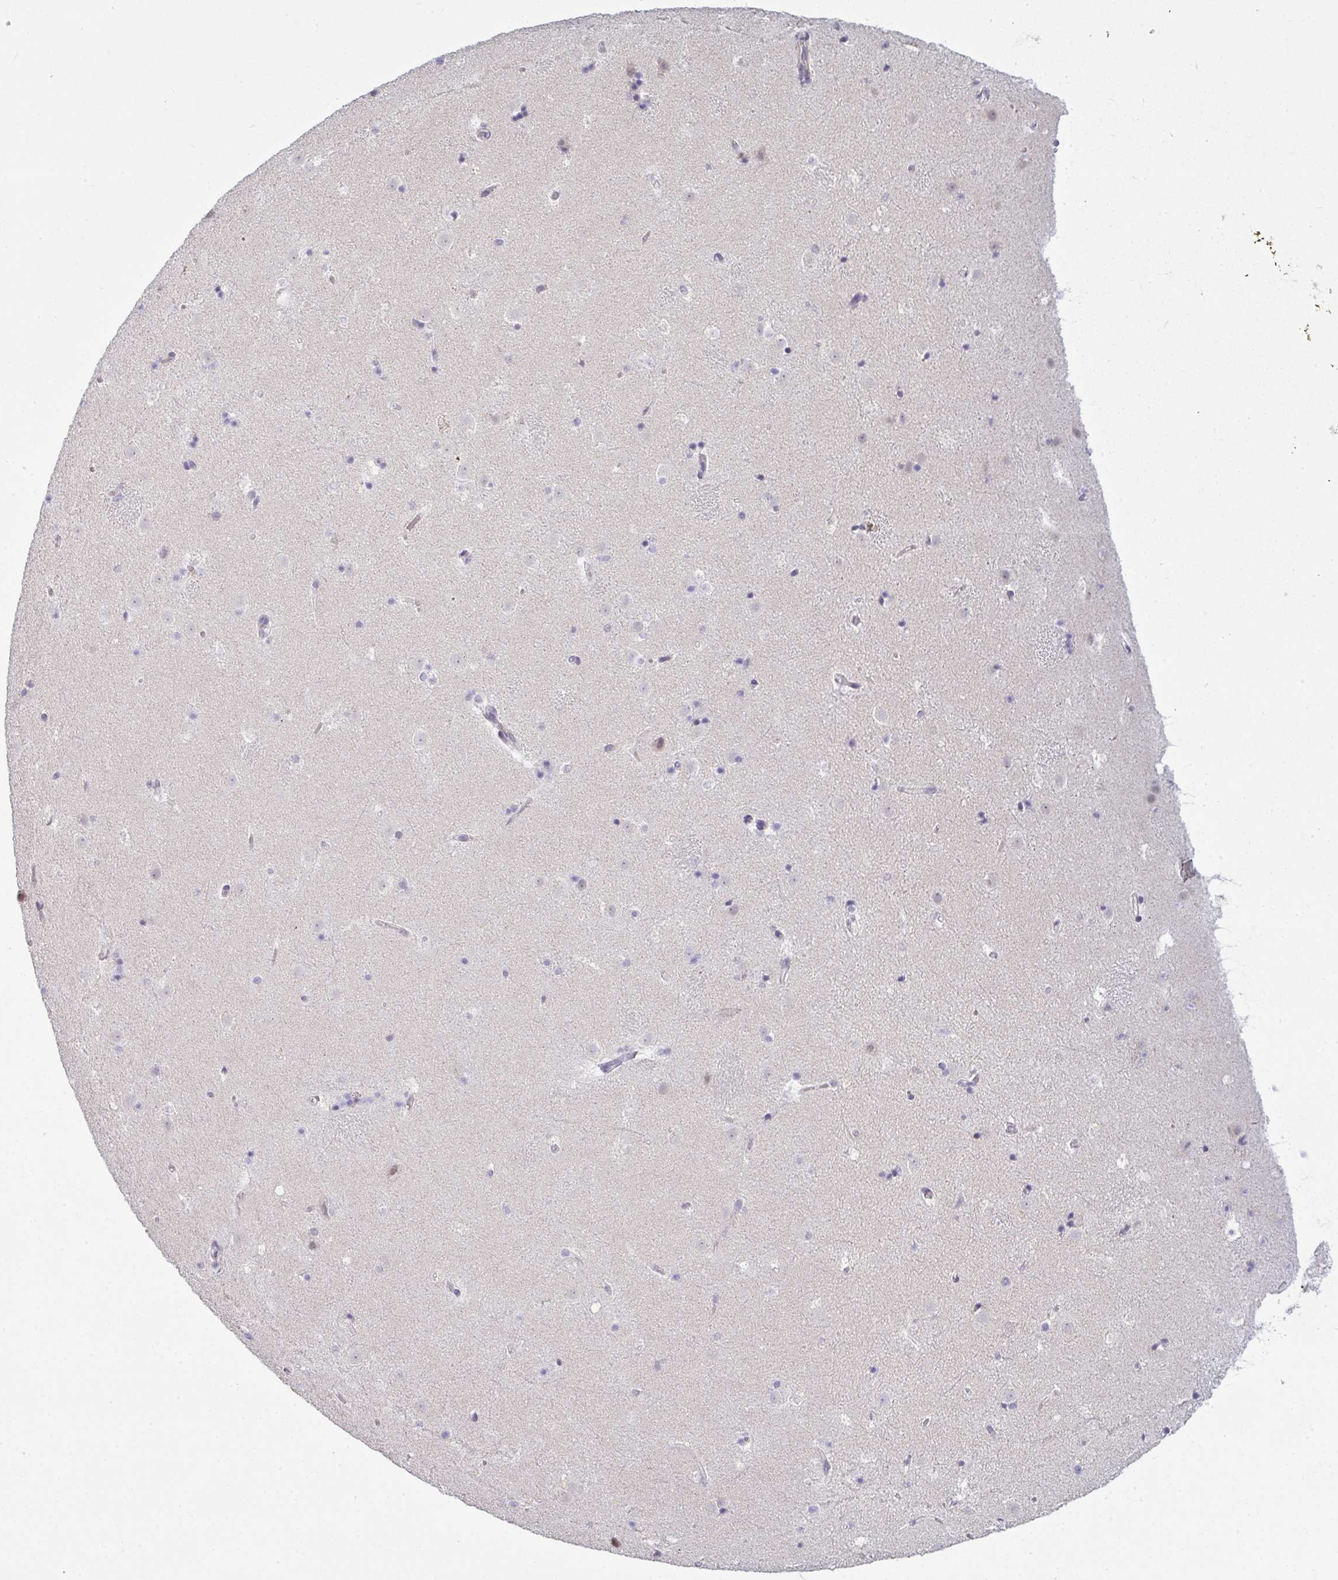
{"staining": {"intensity": "negative", "quantity": "none", "location": "none"}, "tissue": "caudate", "cell_type": "Glial cells", "image_type": "normal", "snomed": [{"axis": "morphology", "description": "Normal tissue, NOS"}, {"axis": "topography", "description": "Lateral ventricle wall"}], "caption": "Glial cells show no significant expression in benign caudate. (DAB immunohistochemistry, high magnification).", "gene": "TEX33", "patient": {"sex": "male", "age": 37}}